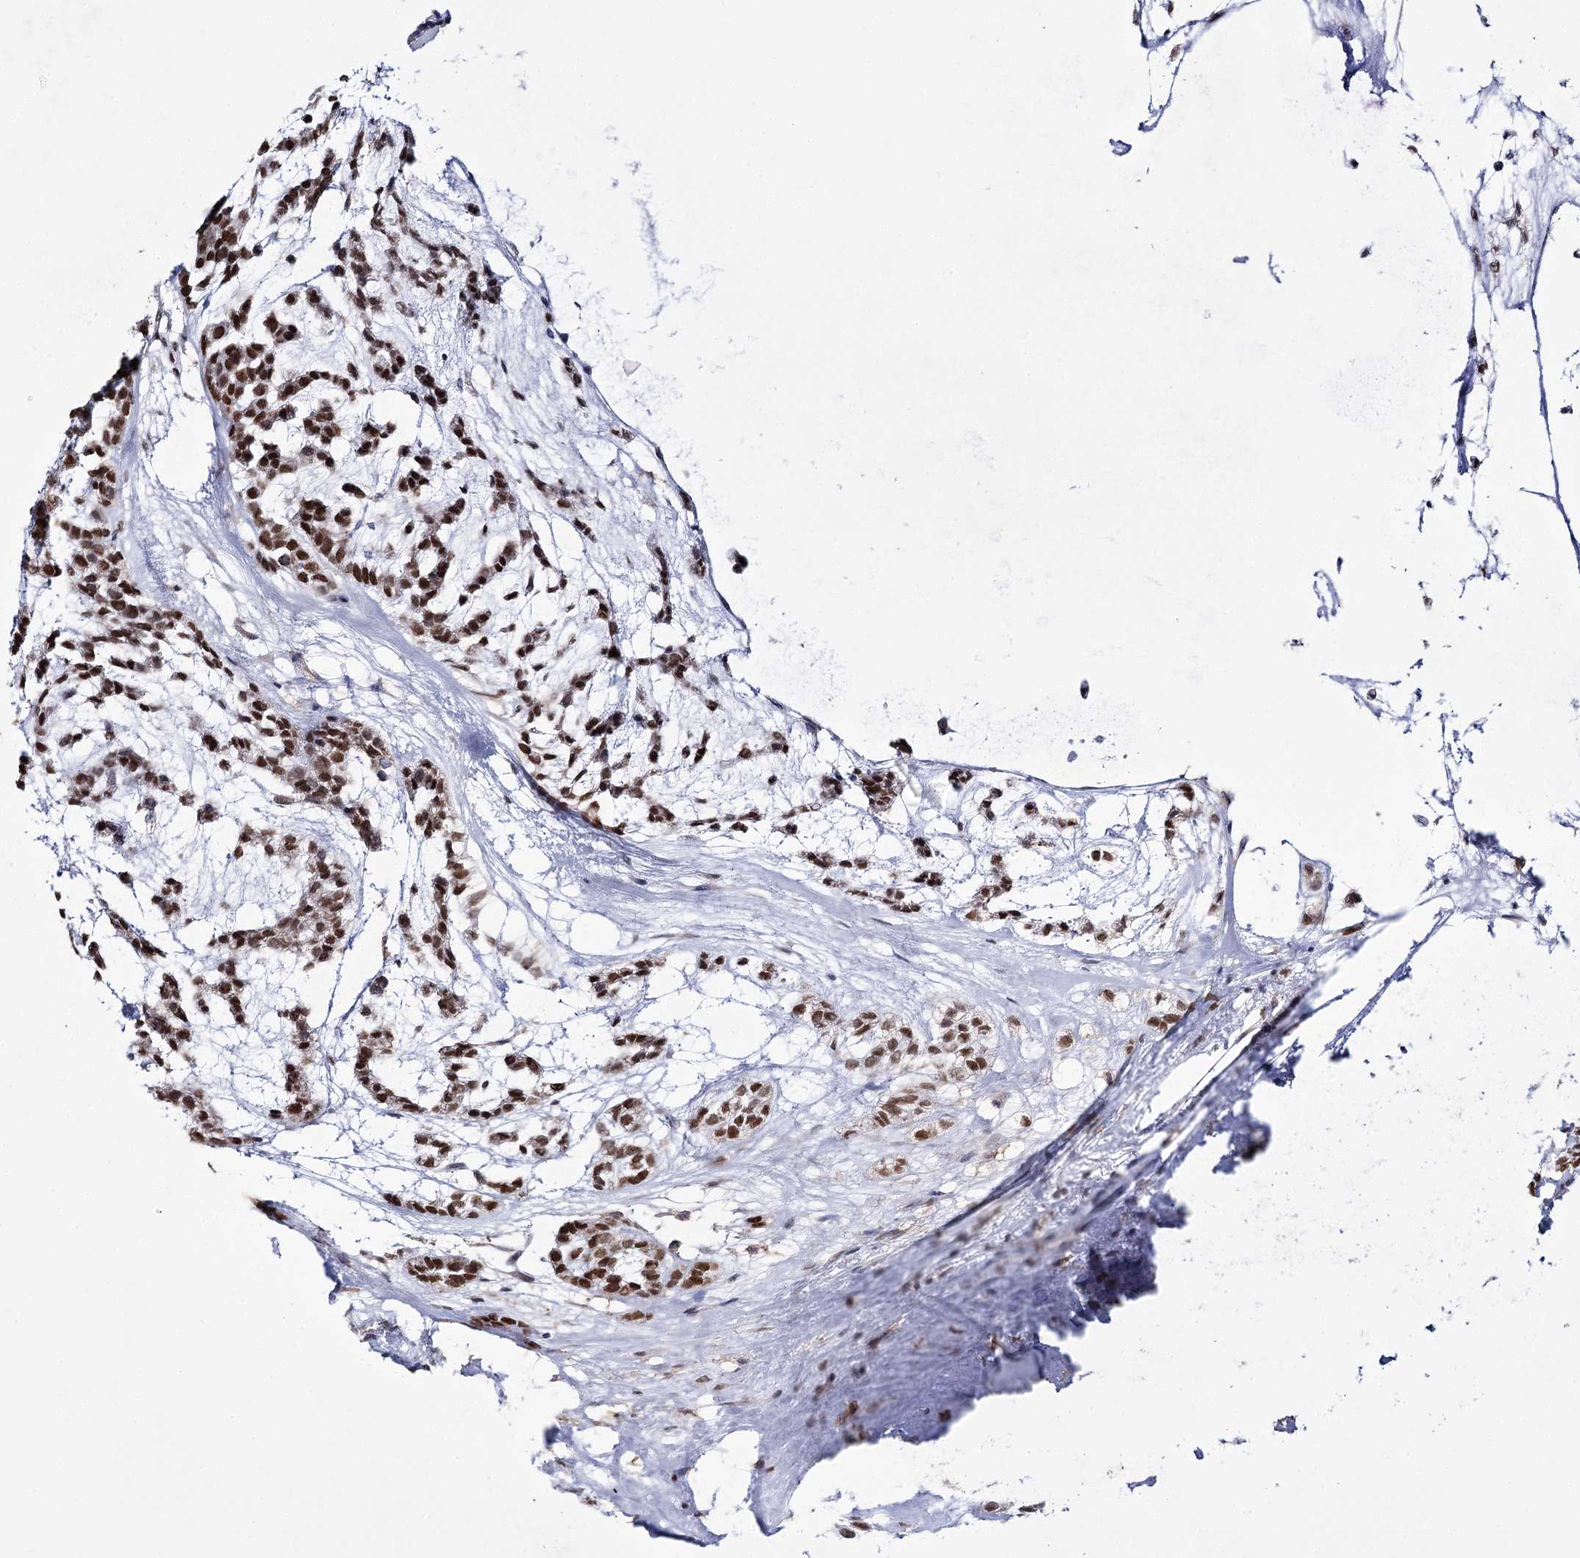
{"staining": {"intensity": "strong", "quantity": ">75%", "location": "nuclear"}, "tissue": "head and neck cancer", "cell_type": "Tumor cells", "image_type": "cancer", "snomed": [{"axis": "morphology", "description": "Adenocarcinoma, NOS"}, {"axis": "morphology", "description": "Adenoma, NOS"}, {"axis": "topography", "description": "Head-Neck"}], "caption": "Tumor cells display strong nuclear staining in about >75% of cells in adenocarcinoma (head and neck). The staining was performed using DAB (3,3'-diaminobenzidine) to visualize the protein expression in brown, while the nuclei were stained in blue with hematoxylin (Magnification: 20x).", "gene": "VGLL4", "patient": {"sex": "female", "age": 55}}